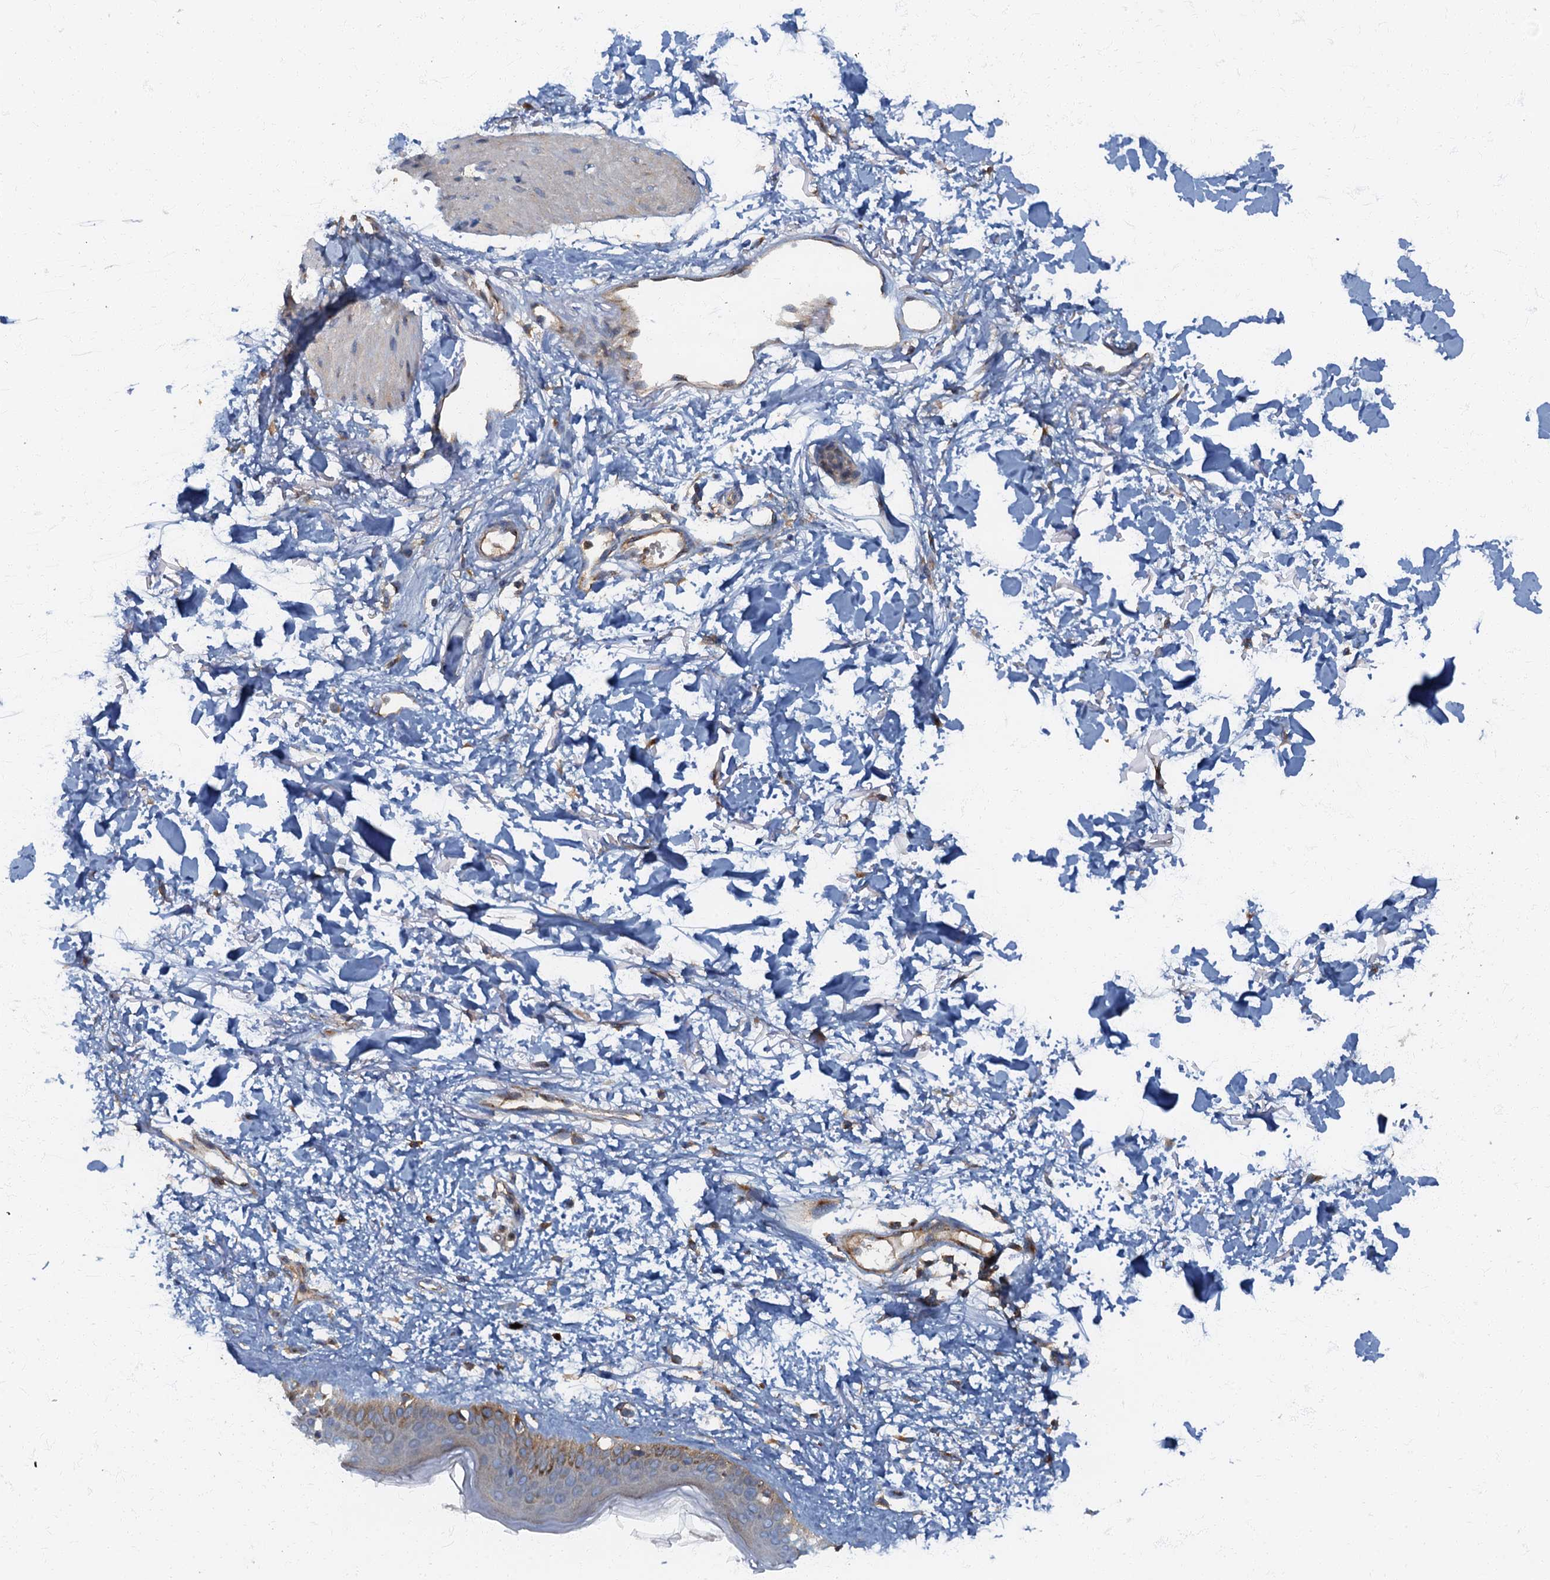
{"staining": {"intensity": "moderate", "quantity": ">75%", "location": "cytoplasmic/membranous"}, "tissue": "skin", "cell_type": "Fibroblasts", "image_type": "normal", "snomed": [{"axis": "morphology", "description": "Normal tissue, NOS"}, {"axis": "topography", "description": "Skin"}], "caption": "Skin stained with immunohistochemistry (IHC) reveals moderate cytoplasmic/membranous positivity in approximately >75% of fibroblasts. Using DAB (brown) and hematoxylin (blue) stains, captured at high magnification using brightfield microscopy.", "gene": "ARL11", "patient": {"sex": "female", "age": 58}}